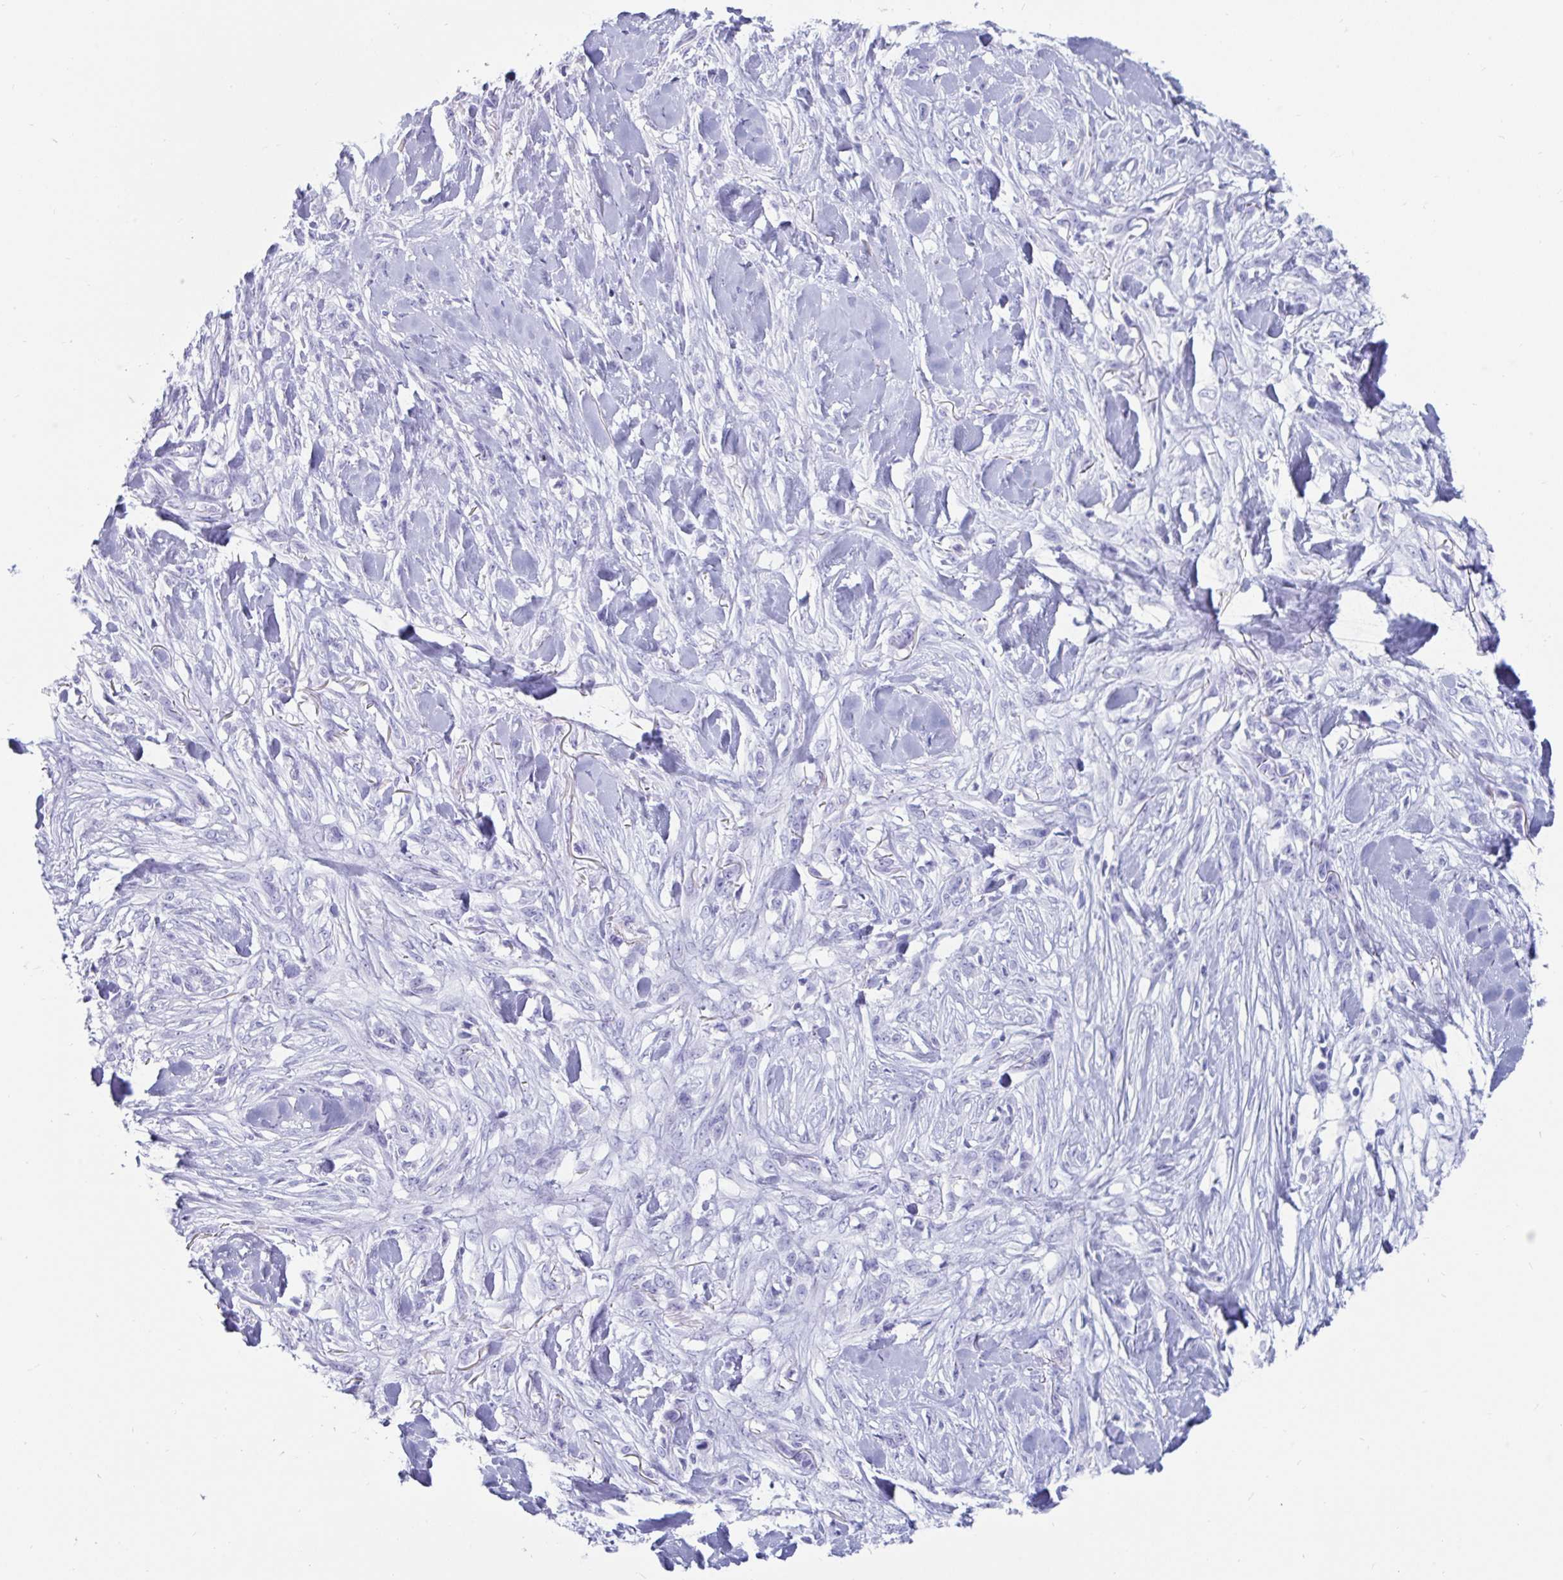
{"staining": {"intensity": "negative", "quantity": "none", "location": "none"}, "tissue": "skin cancer", "cell_type": "Tumor cells", "image_type": "cancer", "snomed": [{"axis": "morphology", "description": "Squamous cell carcinoma, NOS"}, {"axis": "topography", "description": "Skin"}], "caption": "Image shows no significant protein expression in tumor cells of squamous cell carcinoma (skin).", "gene": "GKN2", "patient": {"sex": "female", "age": 59}}